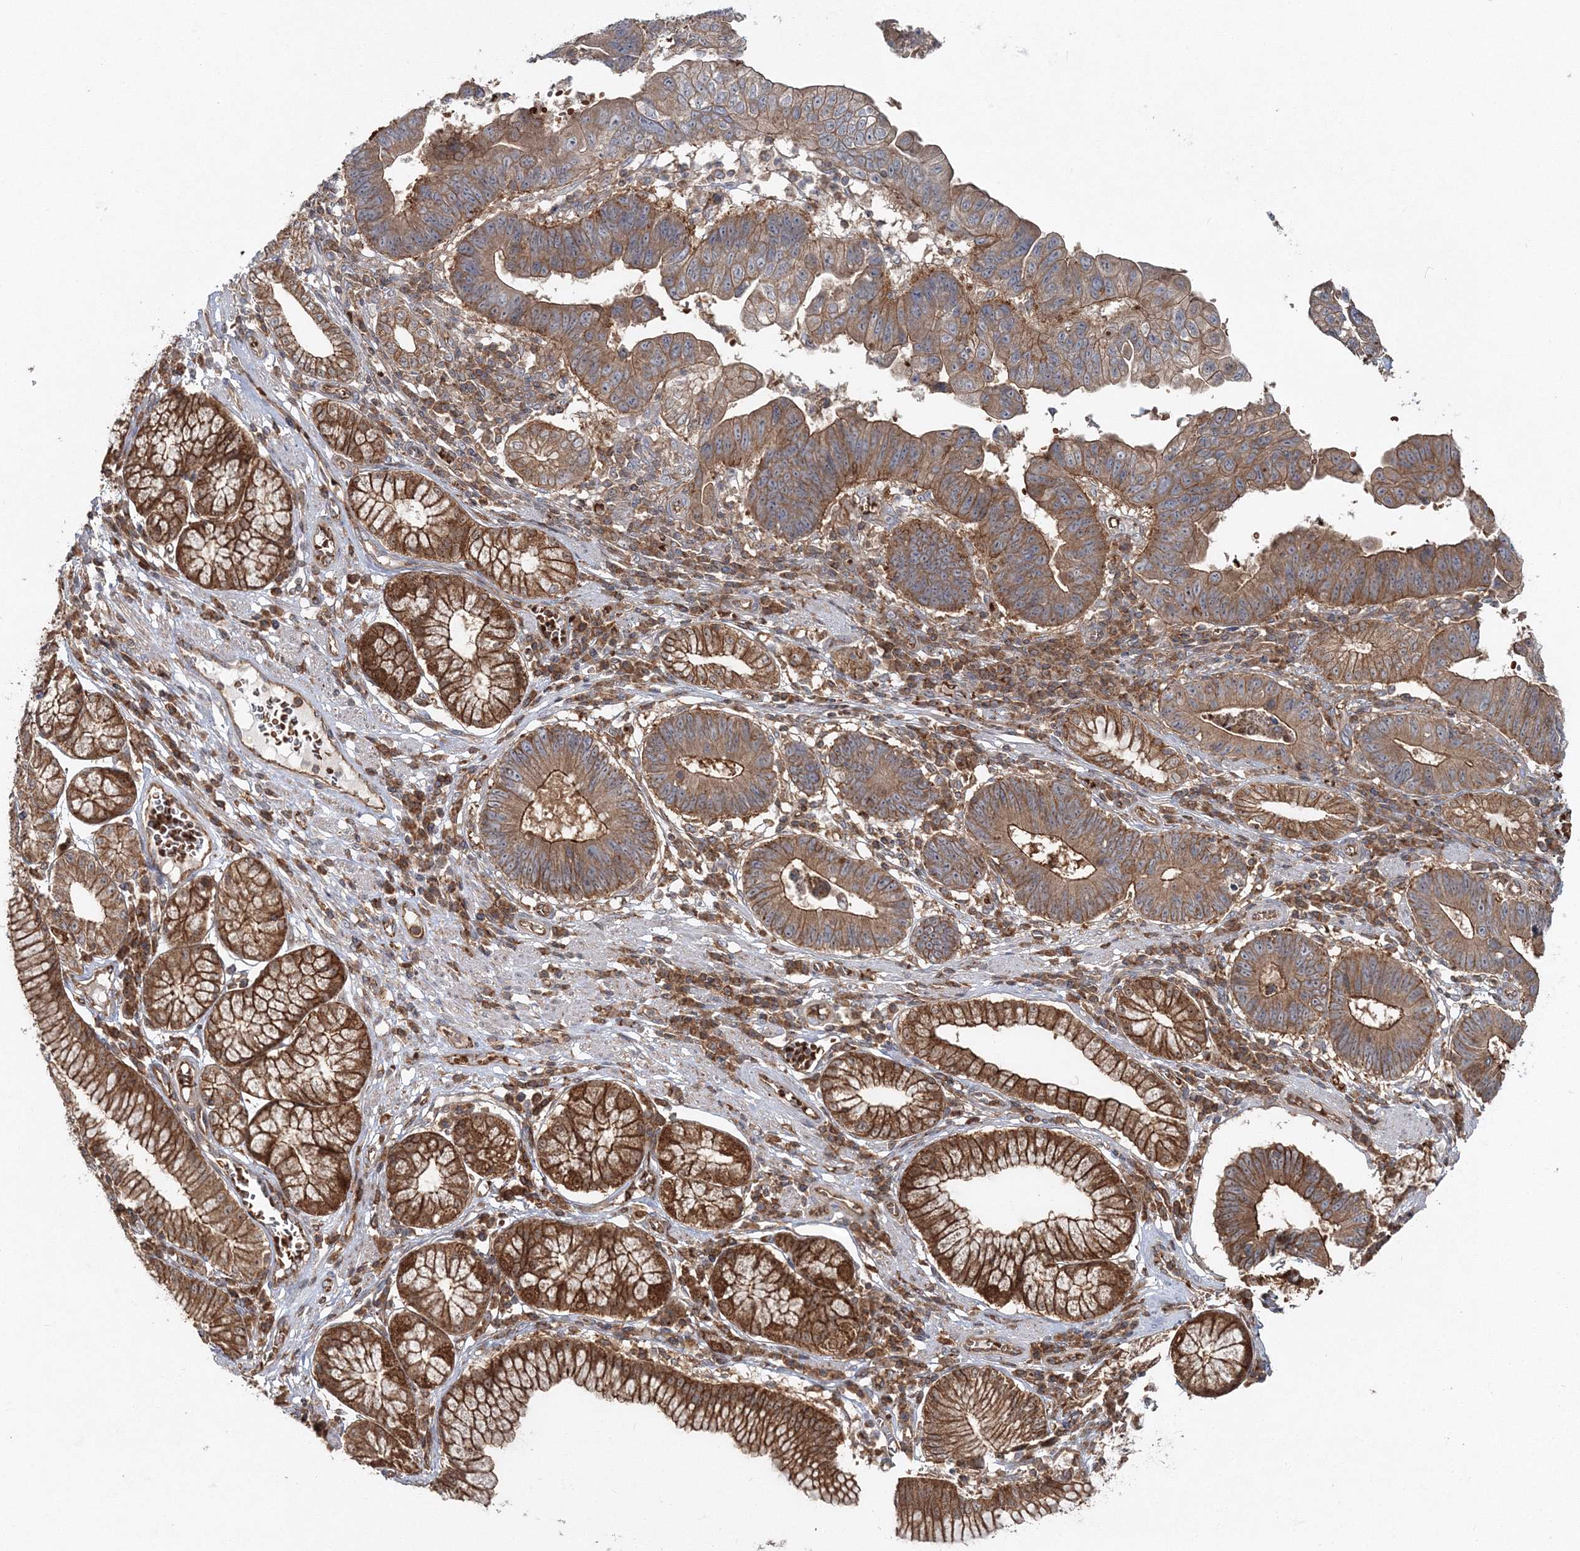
{"staining": {"intensity": "moderate", "quantity": ">75%", "location": "cytoplasmic/membranous"}, "tissue": "stomach cancer", "cell_type": "Tumor cells", "image_type": "cancer", "snomed": [{"axis": "morphology", "description": "Adenocarcinoma, NOS"}, {"axis": "topography", "description": "Stomach"}], "caption": "The image reveals staining of stomach cancer, revealing moderate cytoplasmic/membranous protein expression (brown color) within tumor cells. (Stains: DAB (3,3'-diaminobenzidine) in brown, nuclei in blue, Microscopy: brightfield microscopy at high magnification).", "gene": "PCBD2", "patient": {"sex": "male", "age": 59}}